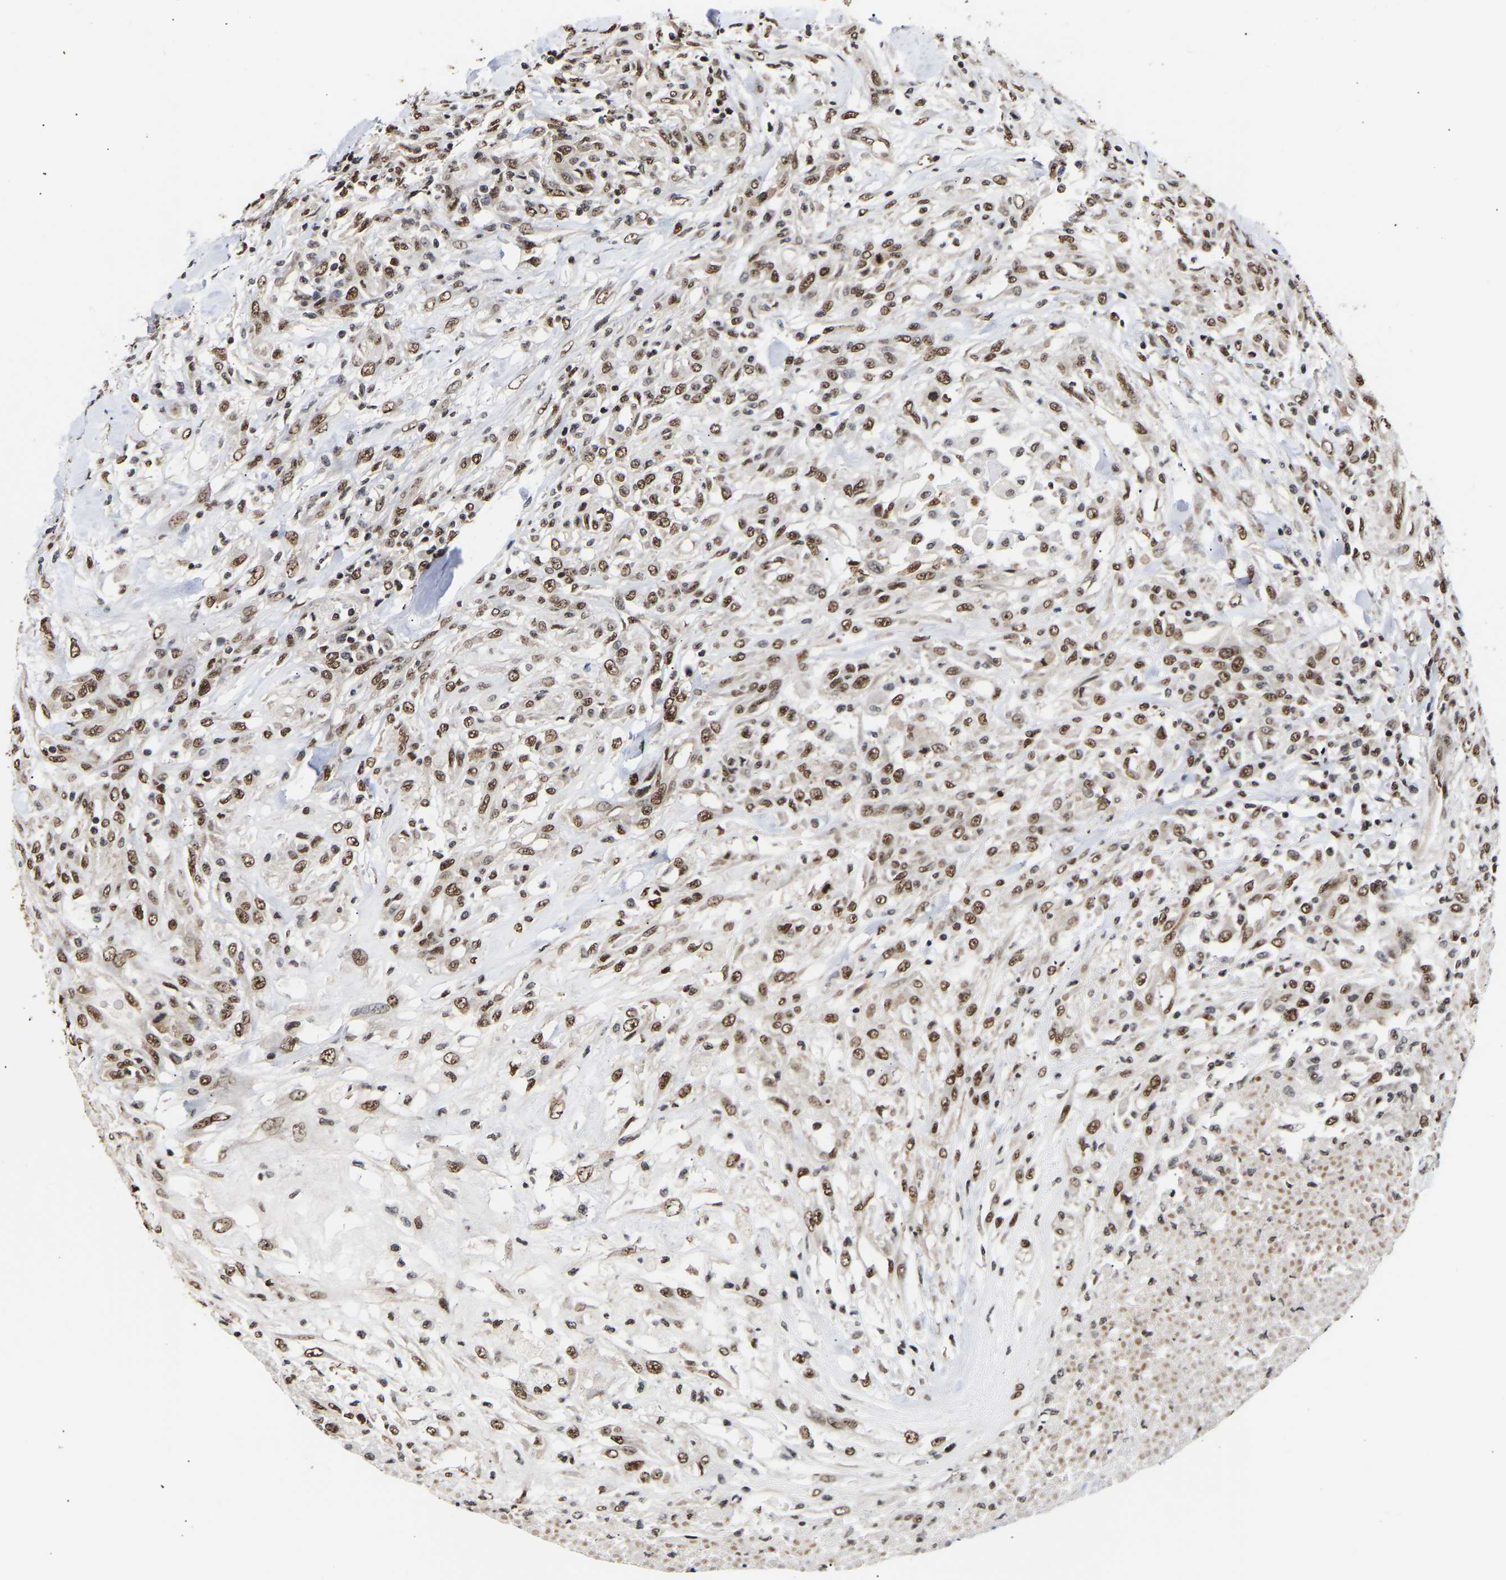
{"staining": {"intensity": "moderate", "quantity": ">75%", "location": "nuclear"}, "tissue": "testis cancer", "cell_type": "Tumor cells", "image_type": "cancer", "snomed": [{"axis": "morphology", "description": "Seminoma, NOS"}, {"axis": "topography", "description": "Testis"}], "caption": "A histopathology image of human testis cancer stained for a protein reveals moderate nuclear brown staining in tumor cells. The staining was performed using DAB (3,3'-diaminobenzidine), with brown indicating positive protein expression. Nuclei are stained blue with hematoxylin.", "gene": "PSIP1", "patient": {"sex": "male", "age": 59}}